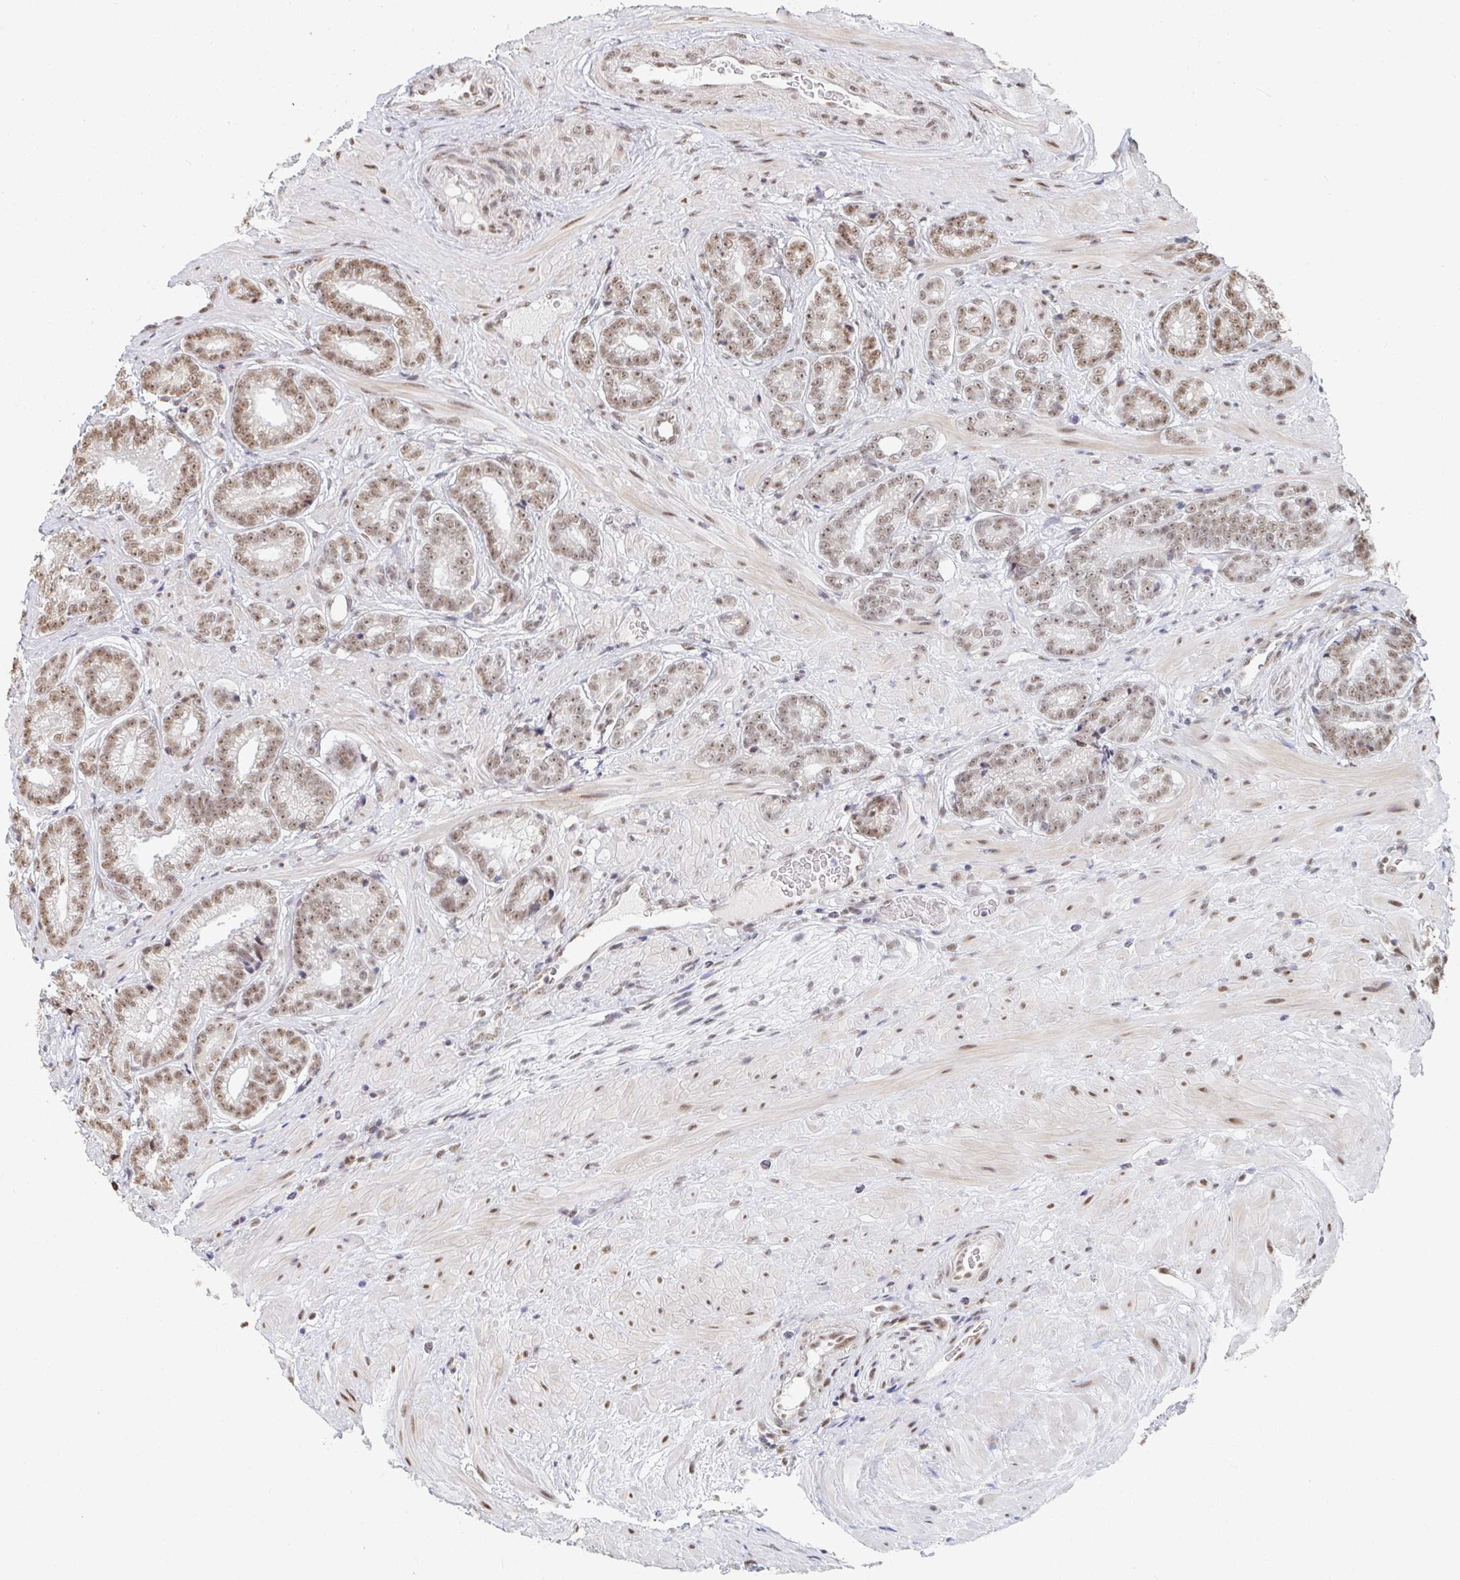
{"staining": {"intensity": "moderate", "quantity": ">75%", "location": "nuclear"}, "tissue": "prostate cancer", "cell_type": "Tumor cells", "image_type": "cancer", "snomed": [{"axis": "morphology", "description": "Adenocarcinoma, Low grade"}, {"axis": "topography", "description": "Prostate"}], "caption": "DAB immunohistochemical staining of prostate cancer displays moderate nuclear protein staining in about >75% of tumor cells. (brown staining indicates protein expression, while blue staining denotes nuclei).", "gene": "MBNL1", "patient": {"sex": "male", "age": 61}}